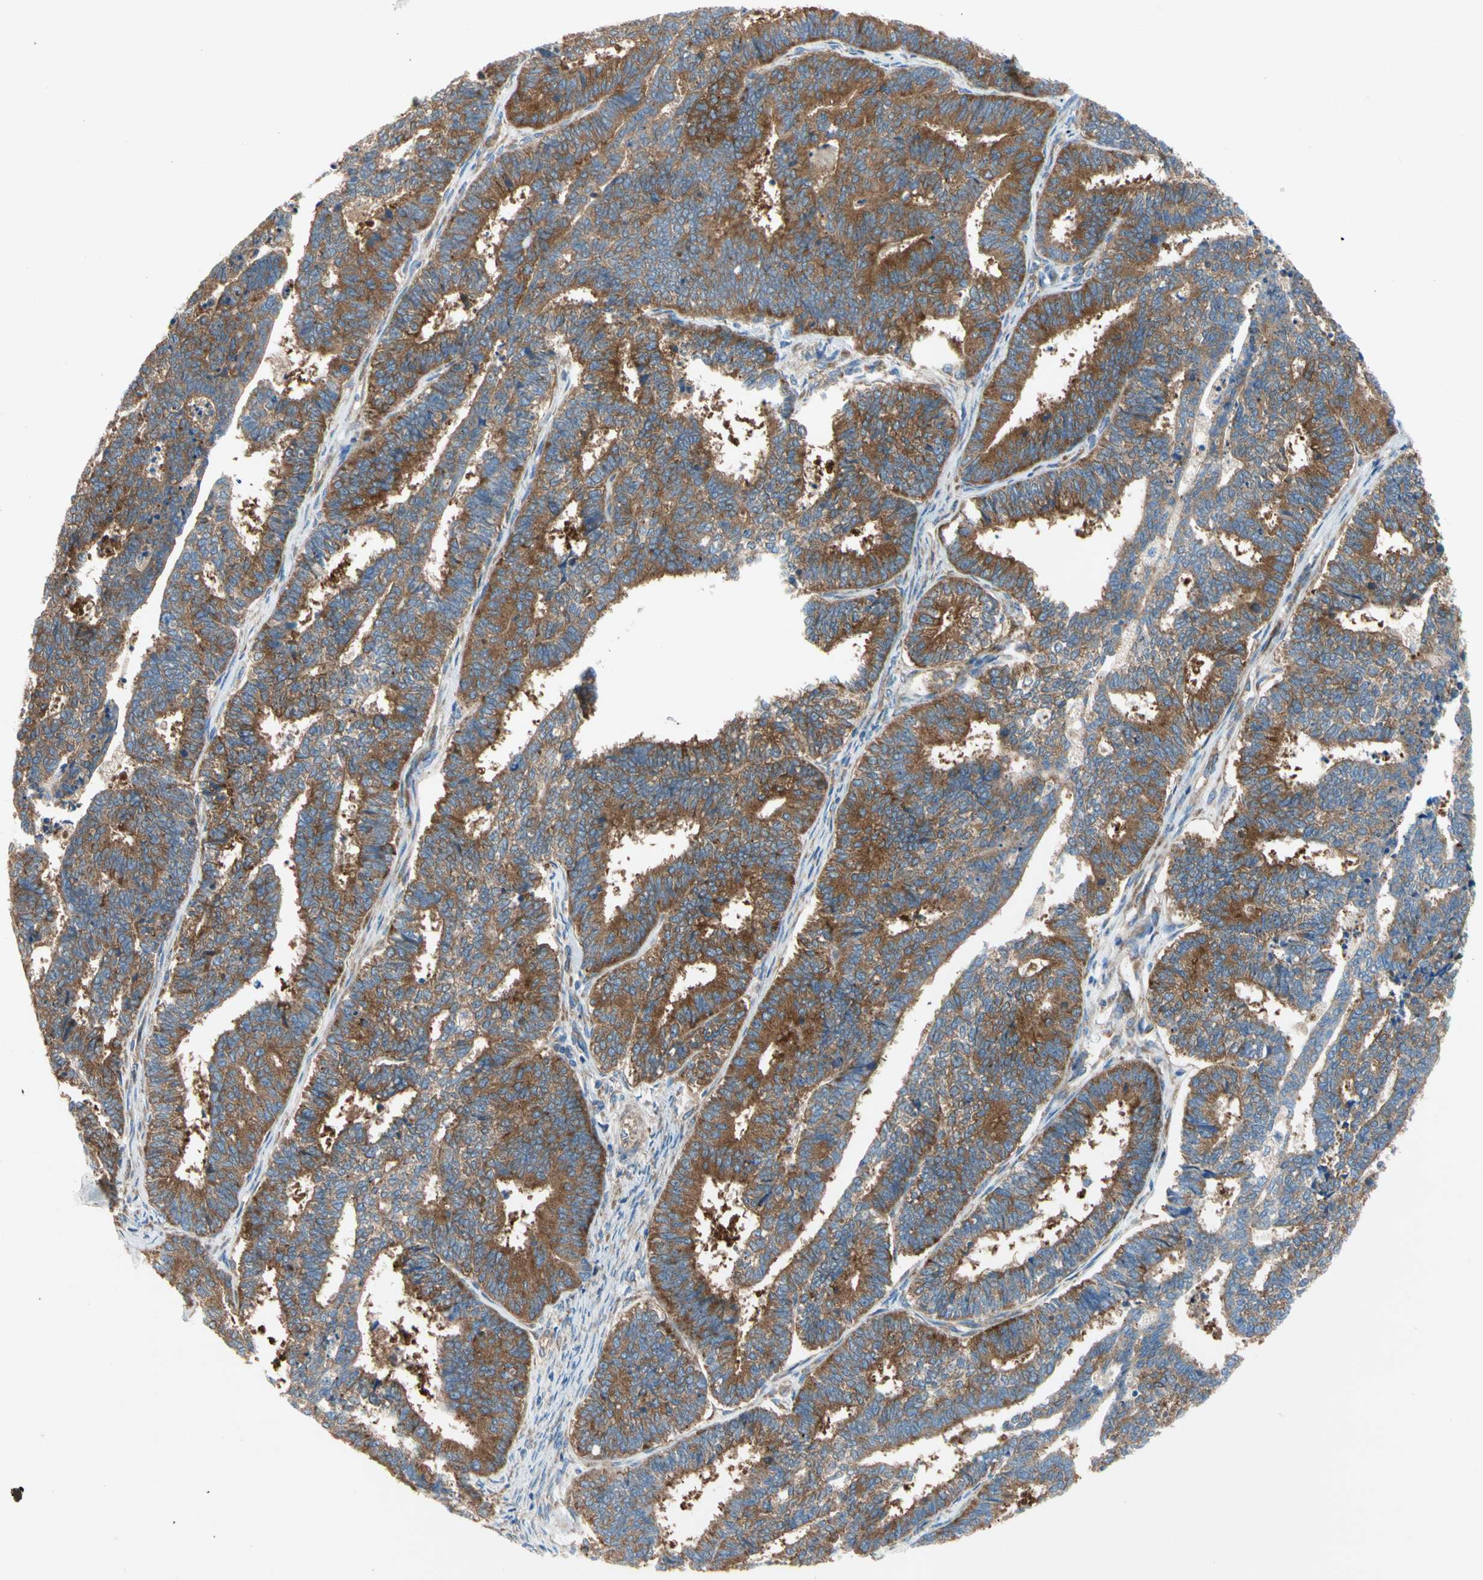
{"staining": {"intensity": "strong", "quantity": ">75%", "location": "cytoplasmic/membranous"}, "tissue": "endometrial cancer", "cell_type": "Tumor cells", "image_type": "cancer", "snomed": [{"axis": "morphology", "description": "Adenocarcinoma, NOS"}, {"axis": "topography", "description": "Endometrium"}], "caption": "Immunohistochemical staining of endometrial adenocarcinoma shows strong cytoplasmic/membranous protein expression in approximately >75% of tumor cells. The staining was performed using DAB, with brown indicating positive protein expression. Nuclei are stained blue with hematoxylin.", "gene": "GPHN", "patient": {"sex": "female", "age": 70}}